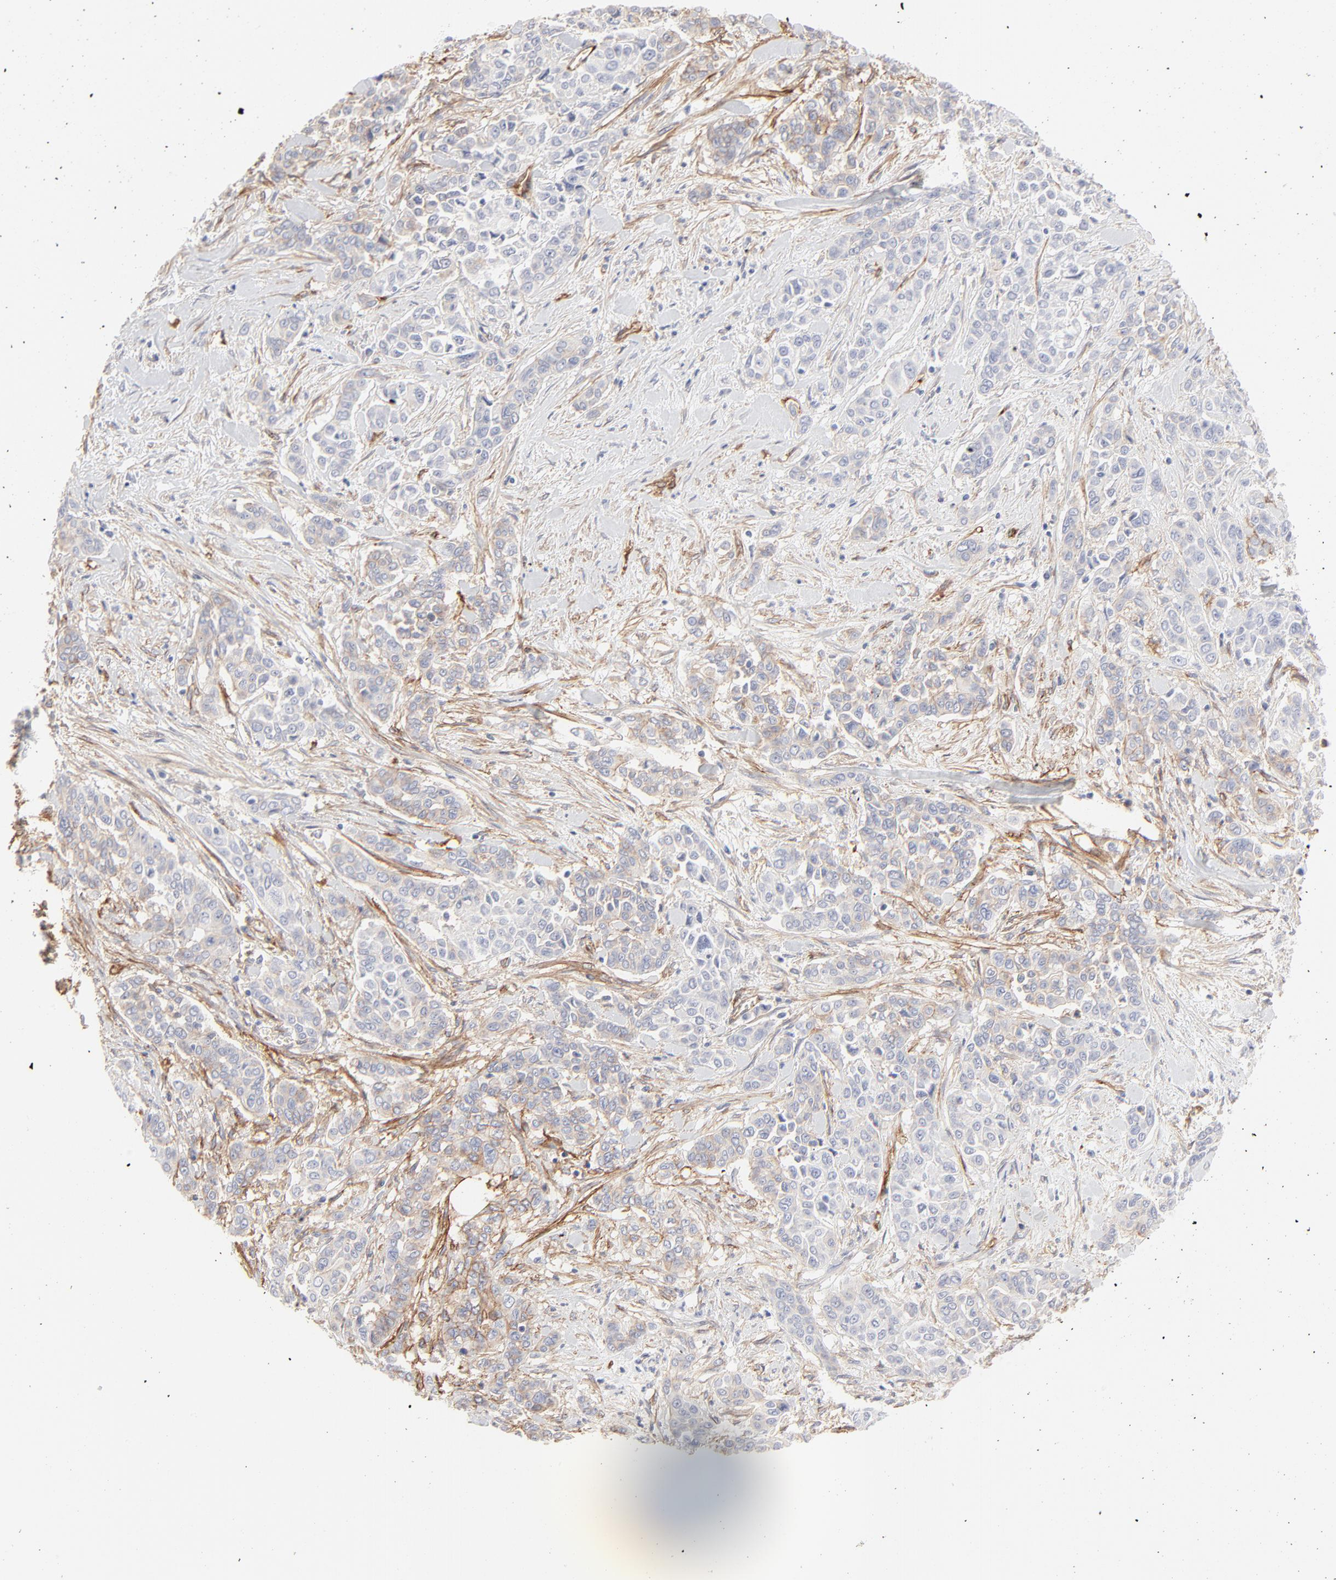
{"staining": {"intensity": "negative", "quantity": "none", "location": "none"}, "tissue": "pancreatic cancer", "cell_type": "Tumor cells", "image_type": "cancer", "snomed": [{"axis": "morphology", "description": "Adenocarcinoma, NOS"}, {"axis": "topography", "description": "Pancreas"}], "caption": "A micrograph of pancreatic cancer (adenocarcinoma) stained for a protein exhibits no brown staining in tumor cells.", "gene": "ITGA5", "patient": {"sex": "female", "age": 52}}